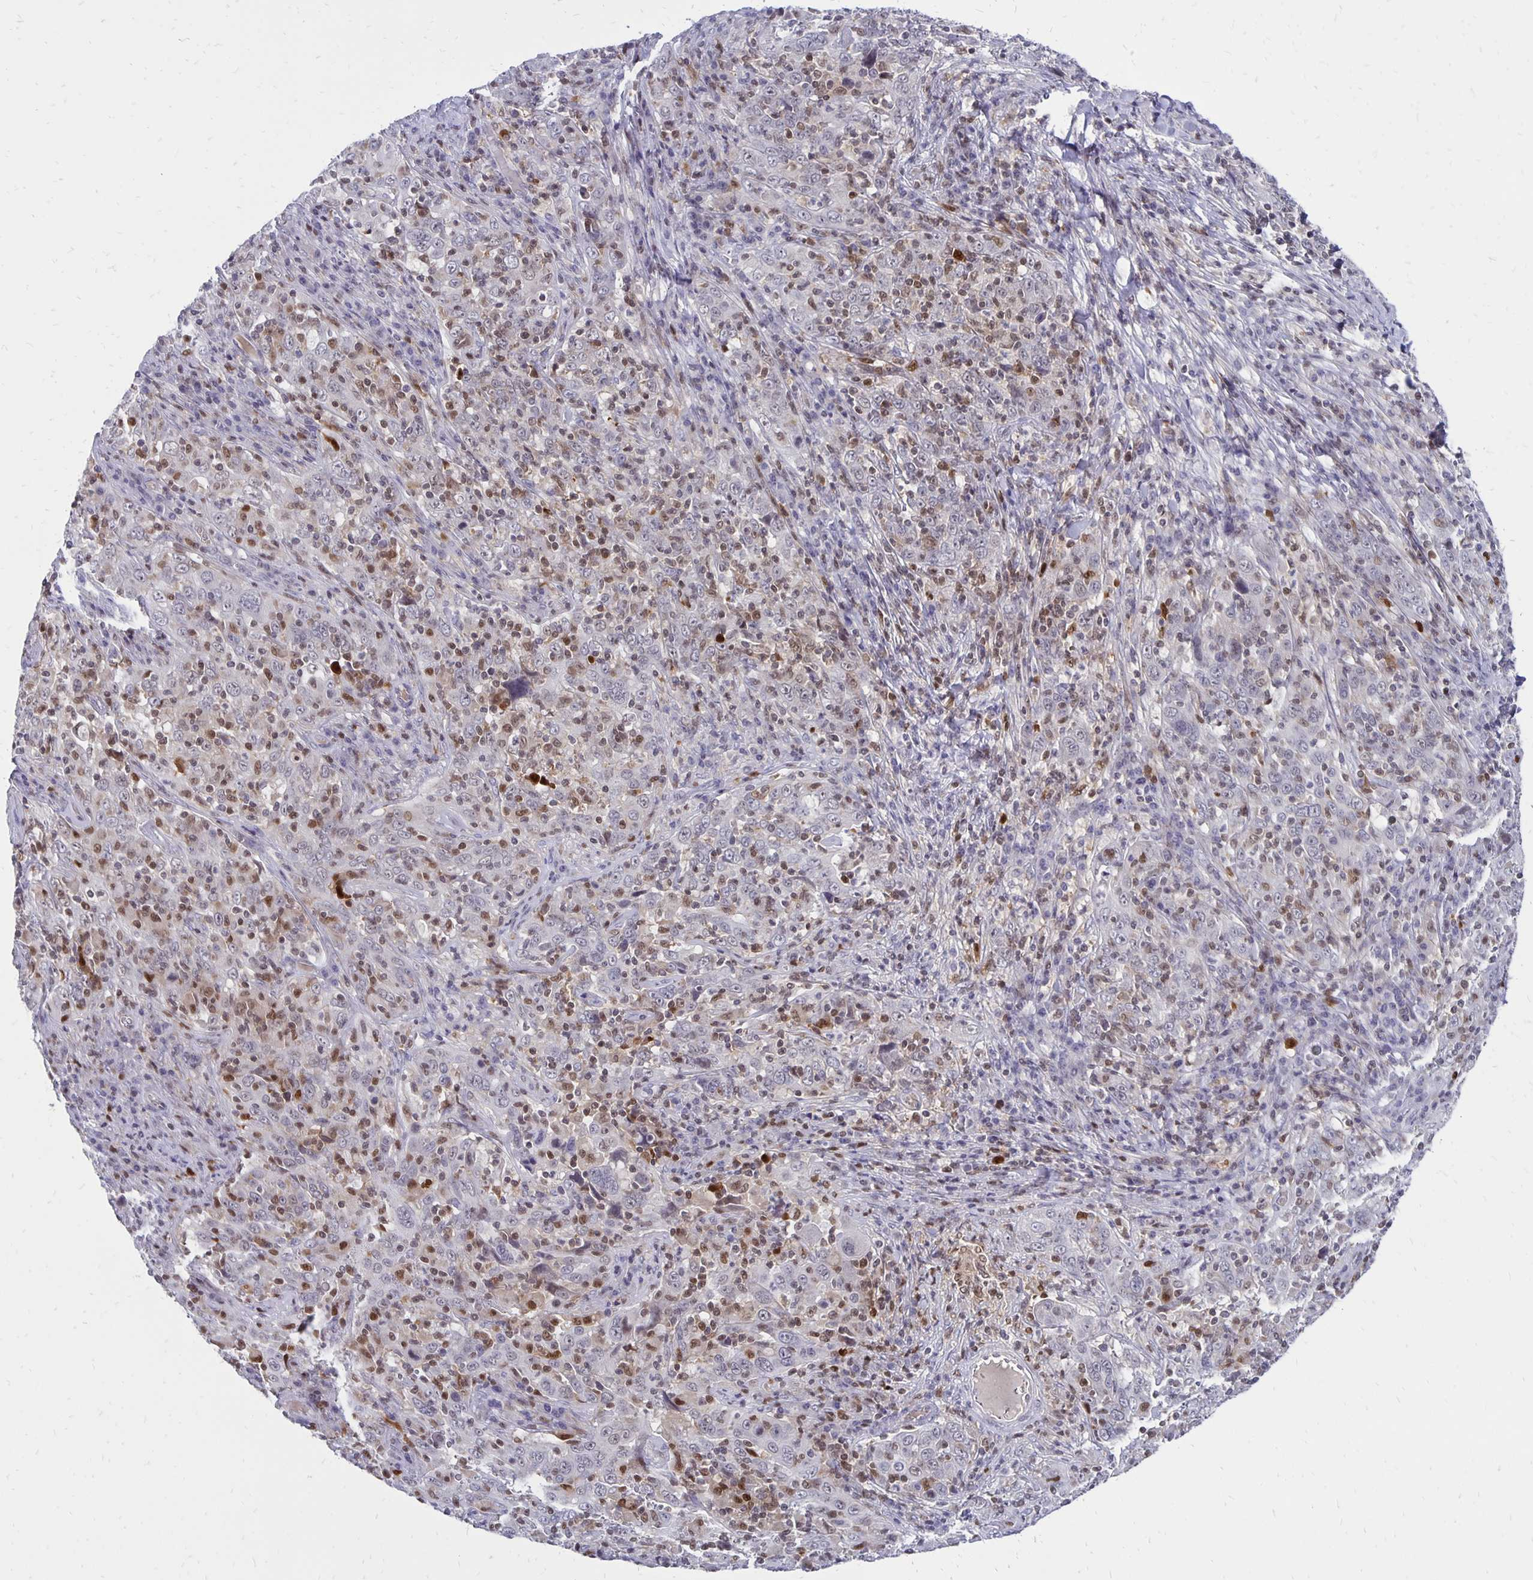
{"staining": {"intensity": "negative", "quantity": "none", "location": "none"}, "tissue": "cervical cancer", "cell_type": "Tumor cells", "image_type": "cancer", "snomed": [{"axis": "morphology", "description": "Squamous cell carcinoma, NOS"}, {"axis": "topography", "description": "Cervix"}], "caption": "DAB immunohistochemical staining of cervical cancer (squamous cell carcinoma) exhibits no significant expression in tumor cells. (DAB (3,3'-diaminobenzidine) immunohistochemistry (IHC) visualized using brightfield microscopy, high magnification).", "gene": "DCK", "patient": {"sex": "female", "age": 46}}